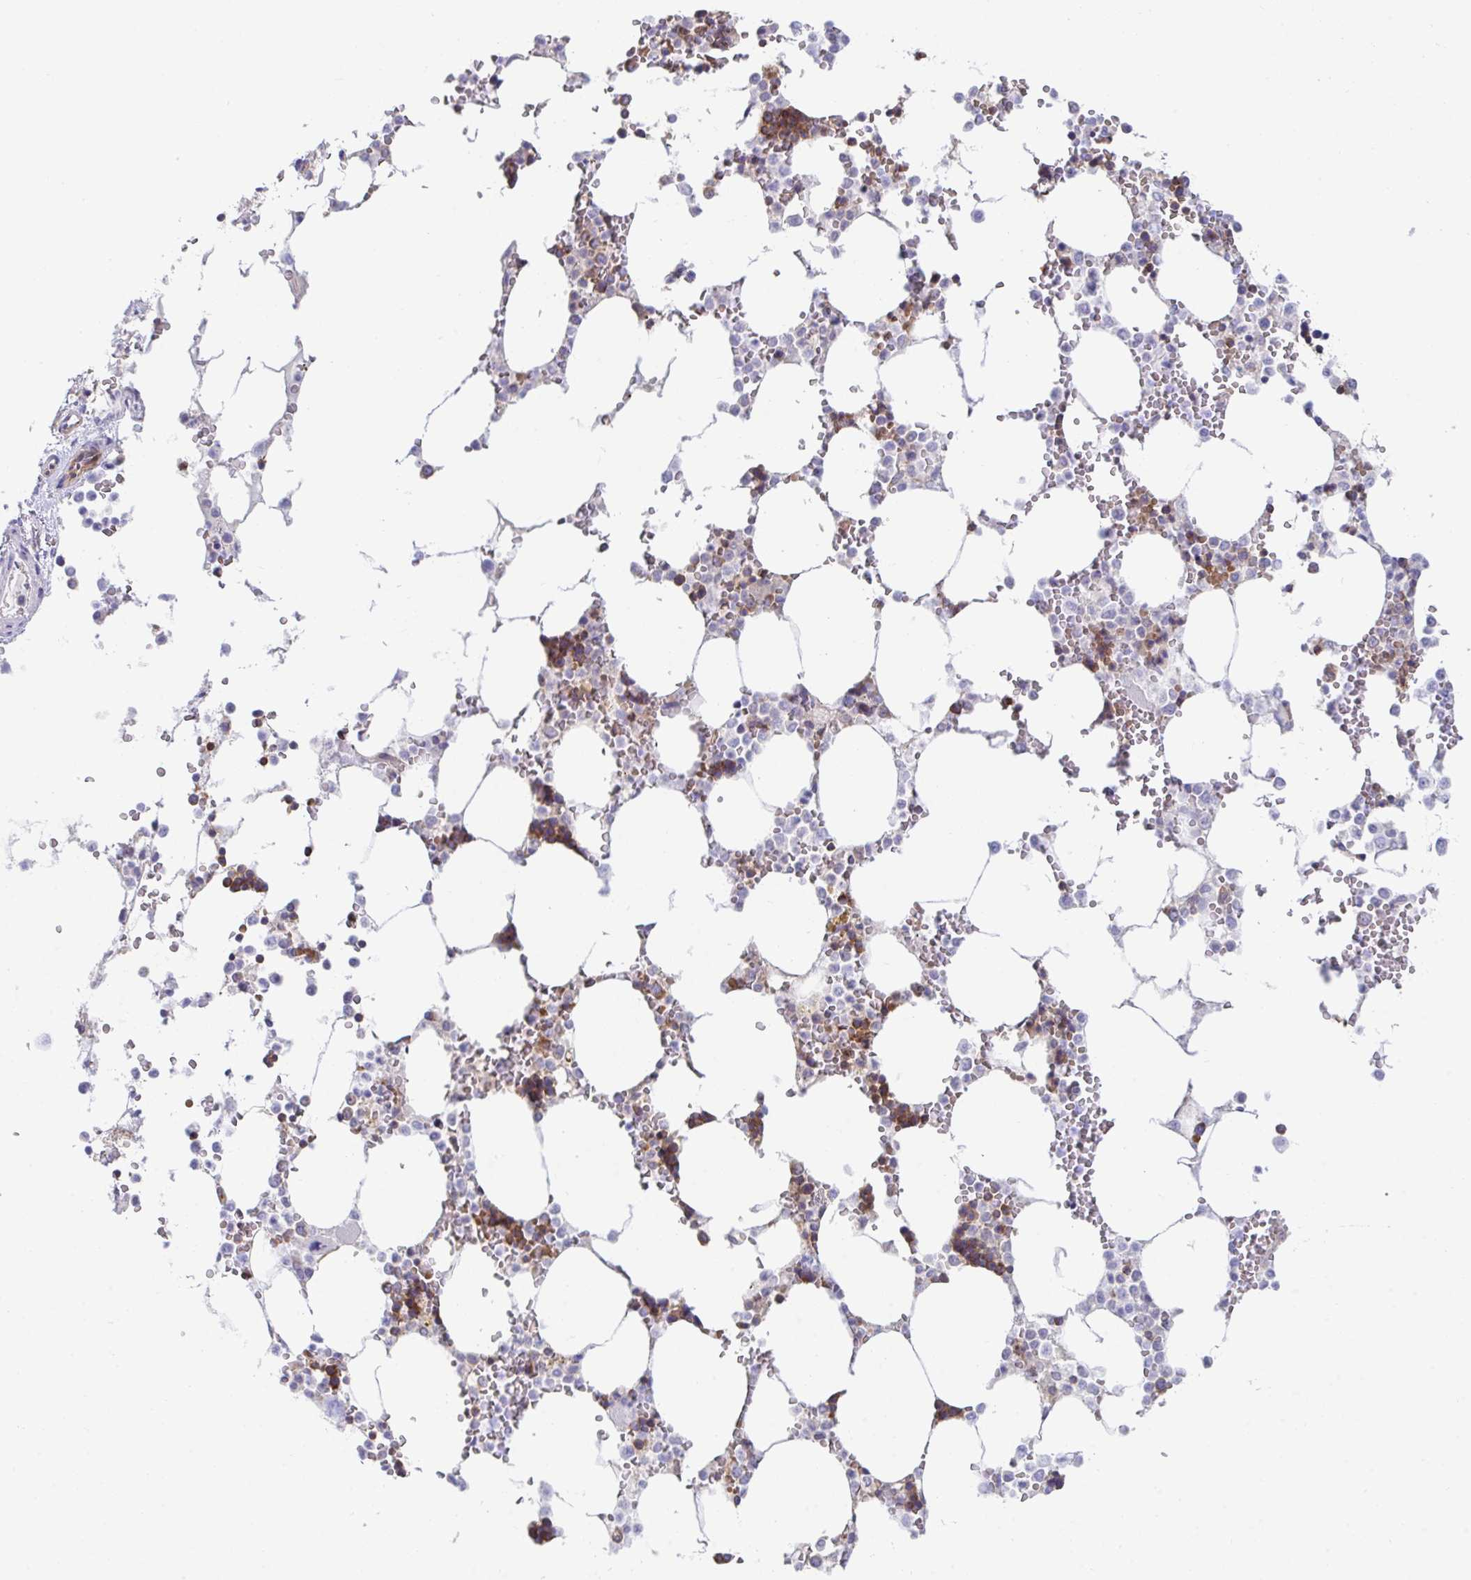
{"staining": {"intensity": "strong", "quantity": "<25%", "location": "cytoplasmic/membranous"}, "tissue": "bone marrow", "cell_type": "Hematopoietic cells", "image_type": "normal", "snomed": [{"axis": "morphology", "description": "Normal tissue, NOS"}, {"axis": "topography", "description": "Bone marrow"}], "caption": "Protein staining displays strong cytoplasmic/membranous positivity in about <25% of hematopoietic cells in normal bone marrow. The staining is performed using DAB brown chromogen to label protein expression. The nuclei are counter-stained blue using hematoxylin.", "gene": "WNK1", "patient": {"sex": "male", "age": 64}}